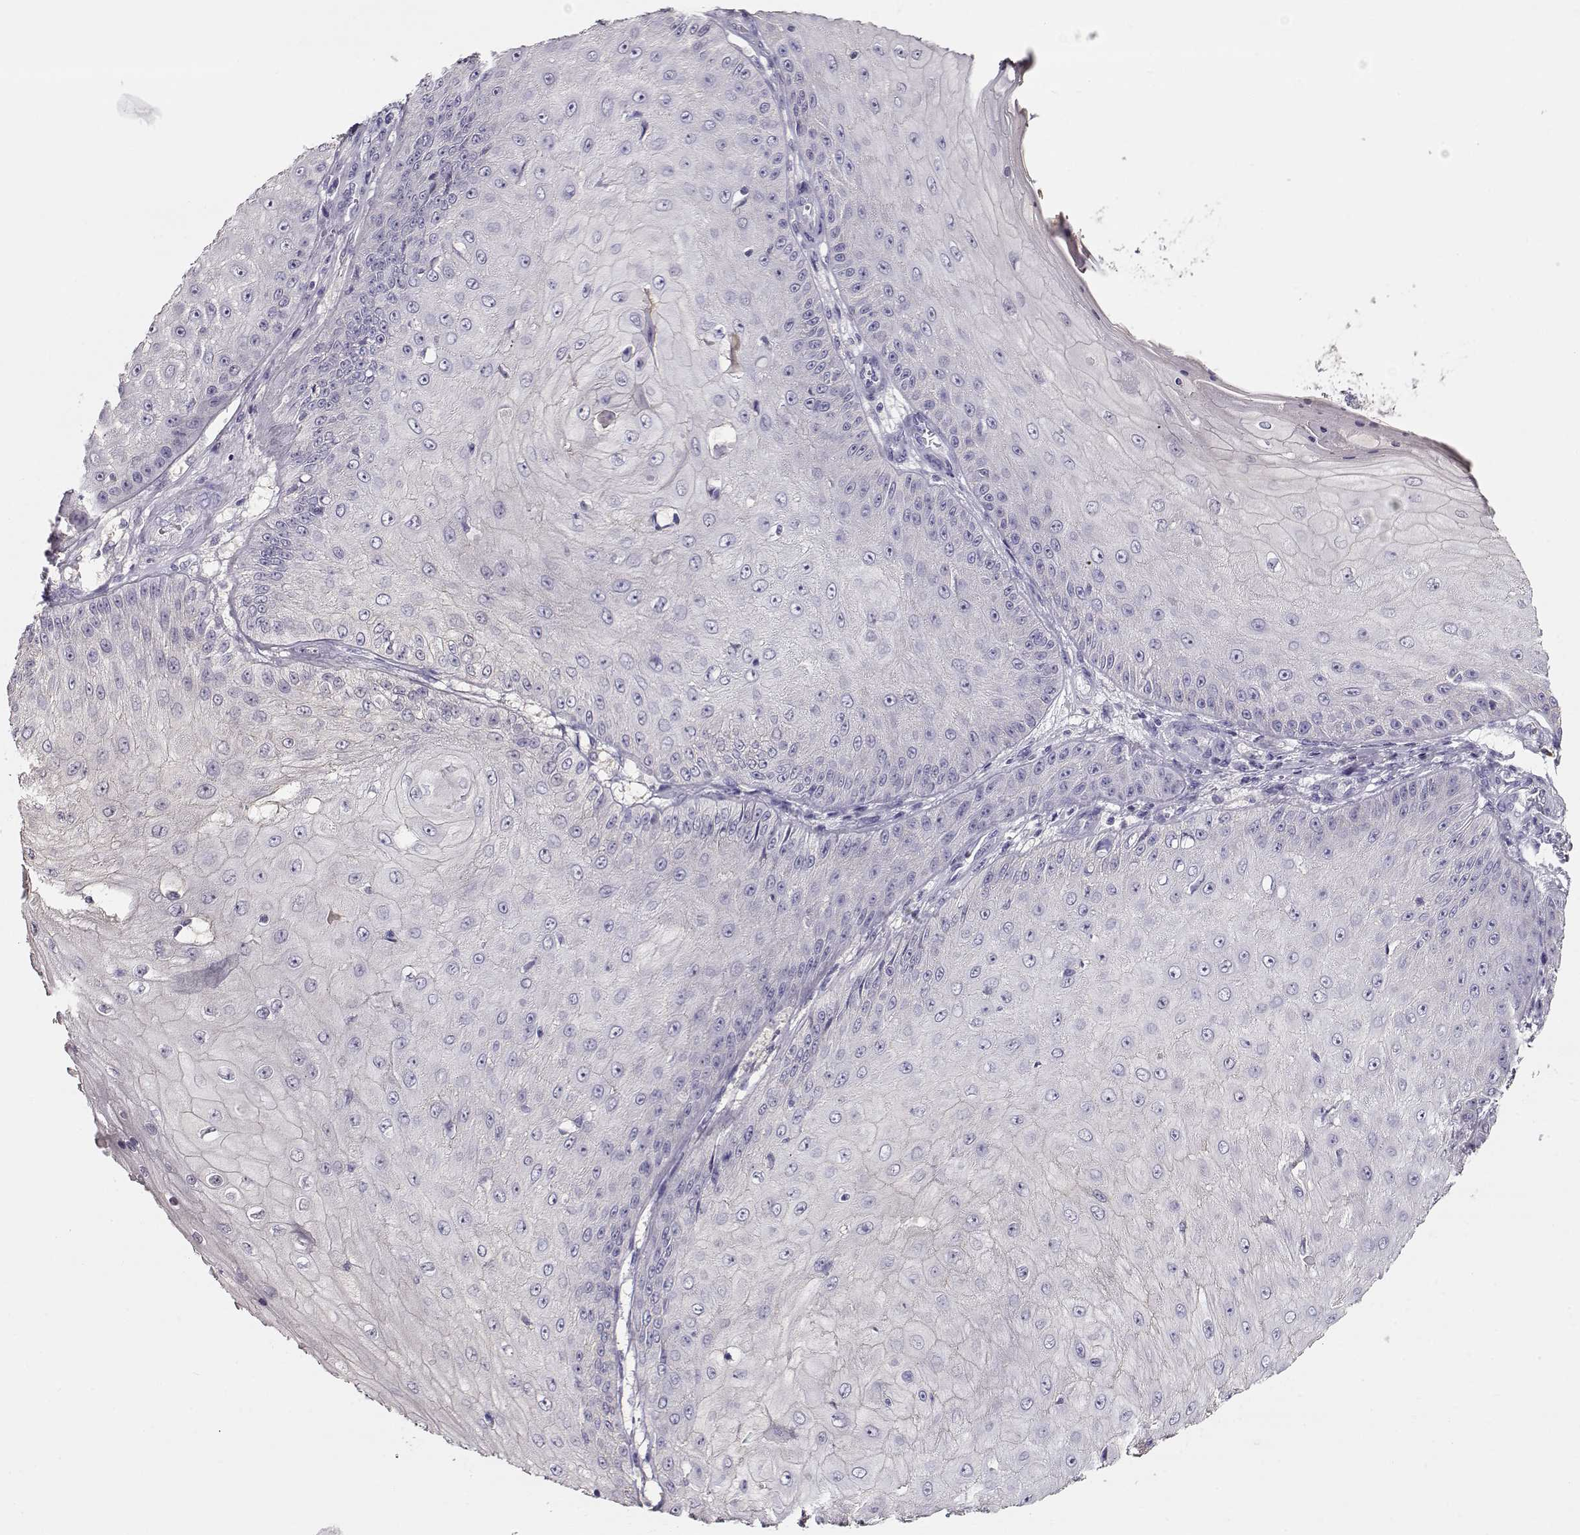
{"staining": {"intensity": "negative", "quantity": "none", "location": "none"}, "tissue": "skin cancer", "cell_type": "Tumor cells", "image_type": "cancer", "snomed": [{"axis": "morphology", "description": "Squamous cell carcinoma, NOS"}, {"axis": "topography", "description": "Skin"}], "caption": "The histopathology image demonstrates no significant staining in tumor cells of skin cancer.", "gene": "NDRG4", "patient": {"sex": "male", "age": 70}}